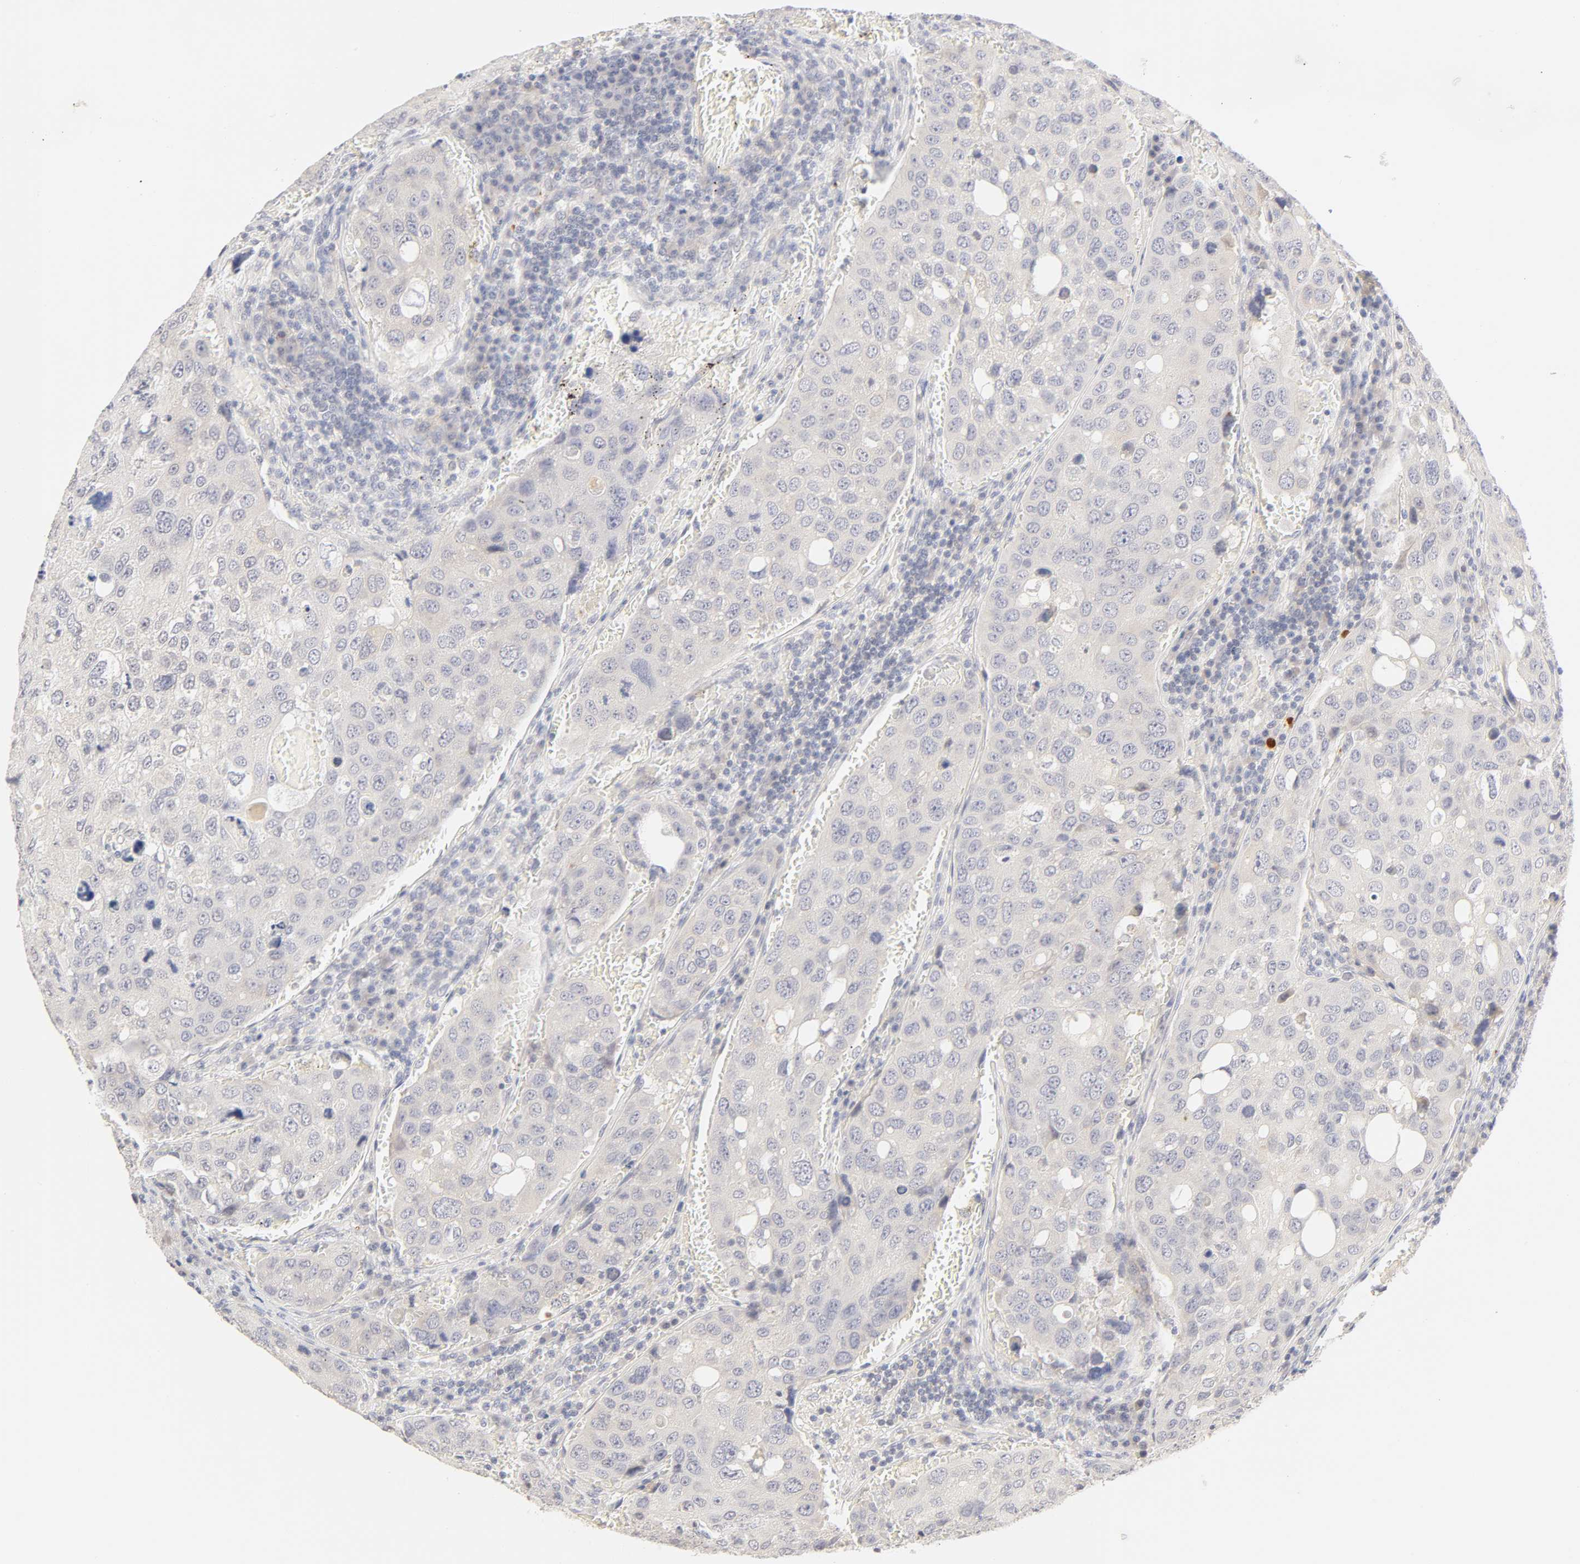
{"staining": {"intensity": "negative", "quantity": "none", "location": "none"}, "tissue": "urothelial cancer", "cell_type": "Tumor cells", "image_type": "cancer", "snomed": [{"axis": "morphology", "description": "Urothelial carcinoma, High grade"}, {"axis": "topography", "description": "Lymph node"}, {"axis": "topography", "description": "Urinary bladder"}], "caption": "This histopathology image is of urothelial carcinoma (high-grade) stained with IHC to label a protein in brown with the nuclei are counter-stained blue. There is no expression in tumor cells.", "gene": "CYP4B1", "patient": {"sex": "male", "age": 51}}